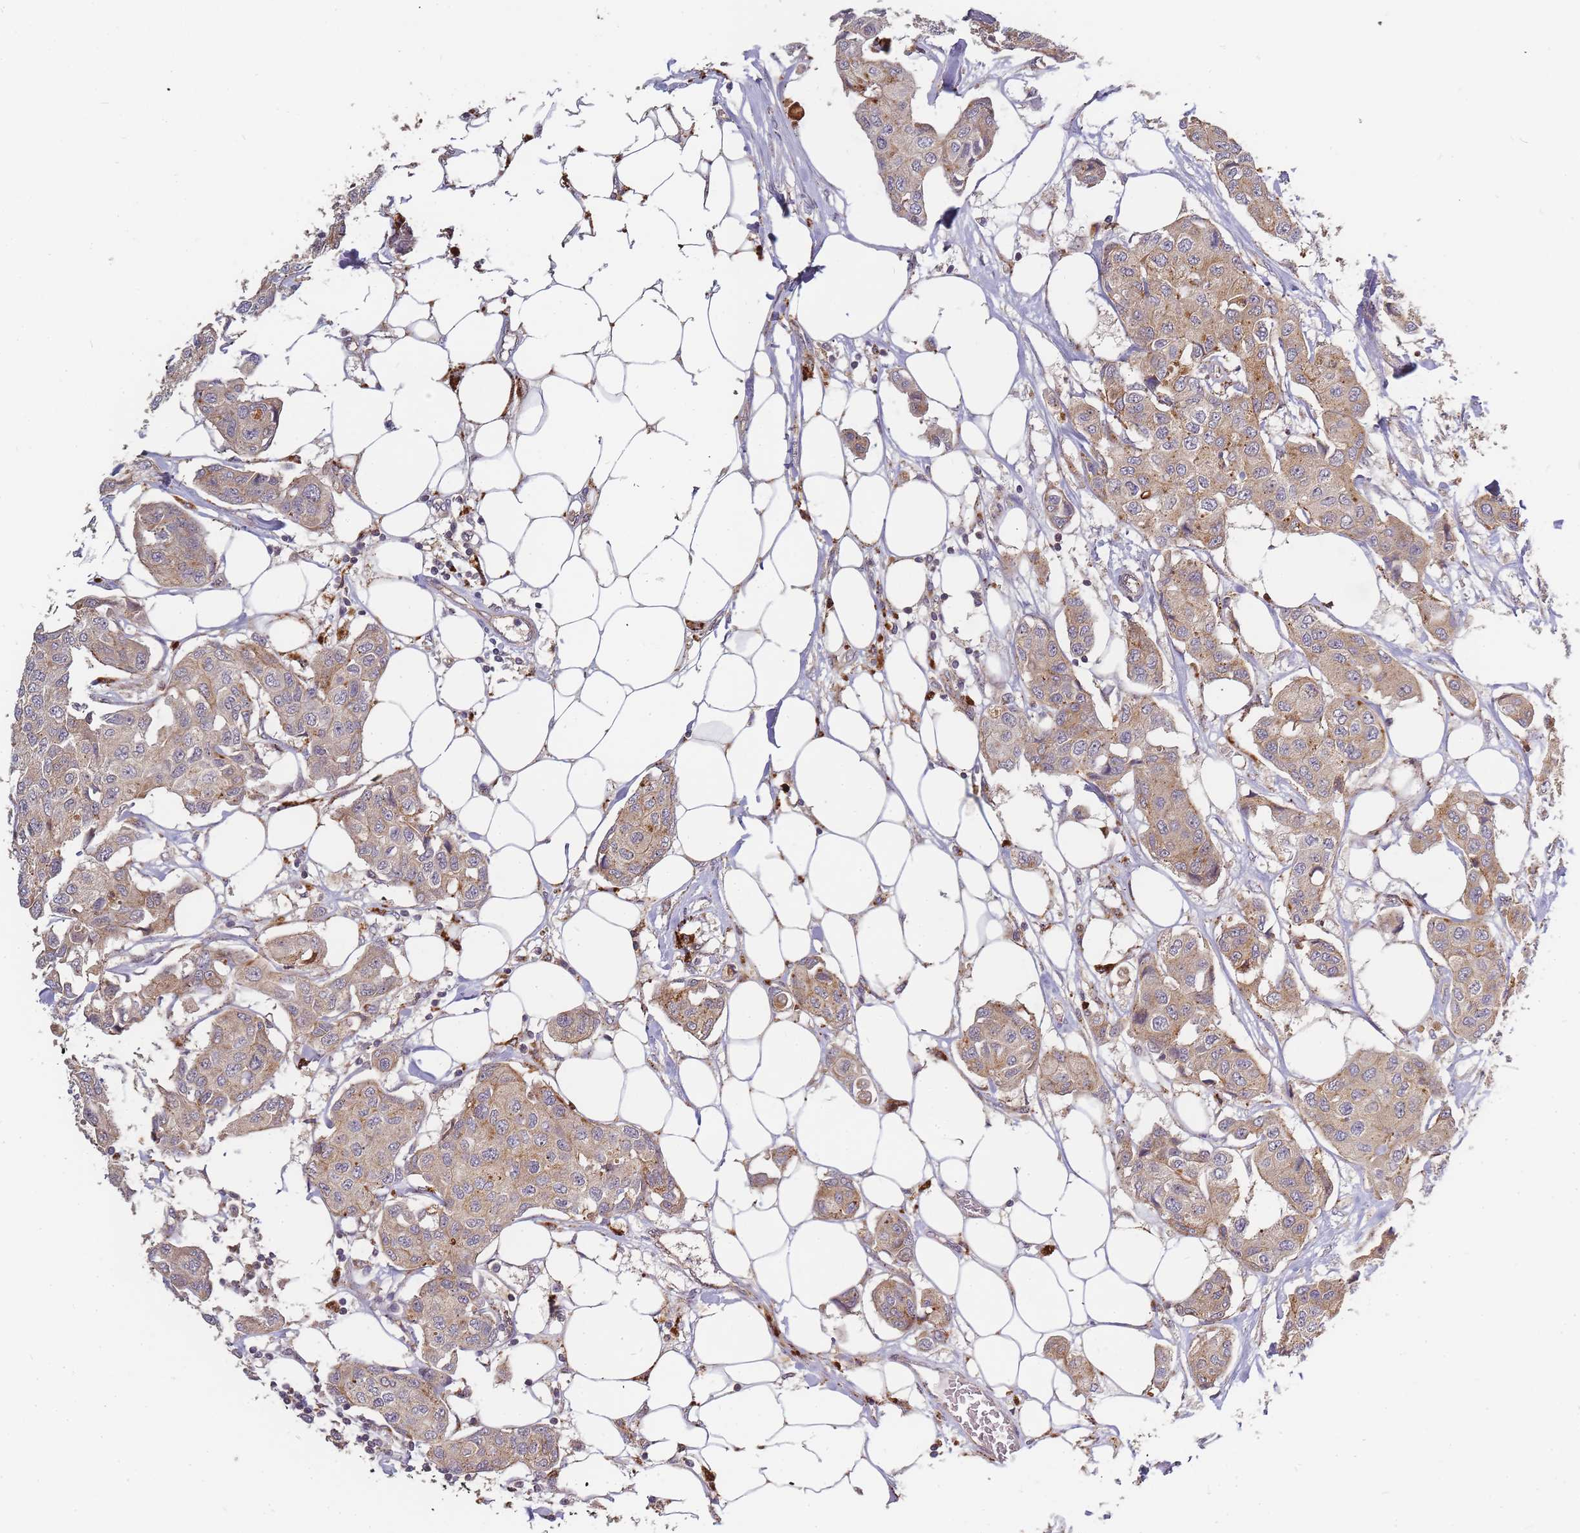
{"staining": {"intensity": "moderate", "quantity": ">75%", "location": "cytoplasmic/membranous"}, "tissue": "breast cancer", "cell_type": "Tumor cells", "image_type": "cancer", "snomed": [{"axis": "morphology", "description": "Duct carcinoma"}, {"axis": "topography", "description": "Breast"}, {"axis": "topography", "description": "Lymph node"}], "caption": "Breast invasive ductal carcinoma stained with a protein marker demonstrates moderate staining in tumor cells.", "gene": "ATG5", "patient": {"sex": "female", "age": 80}}